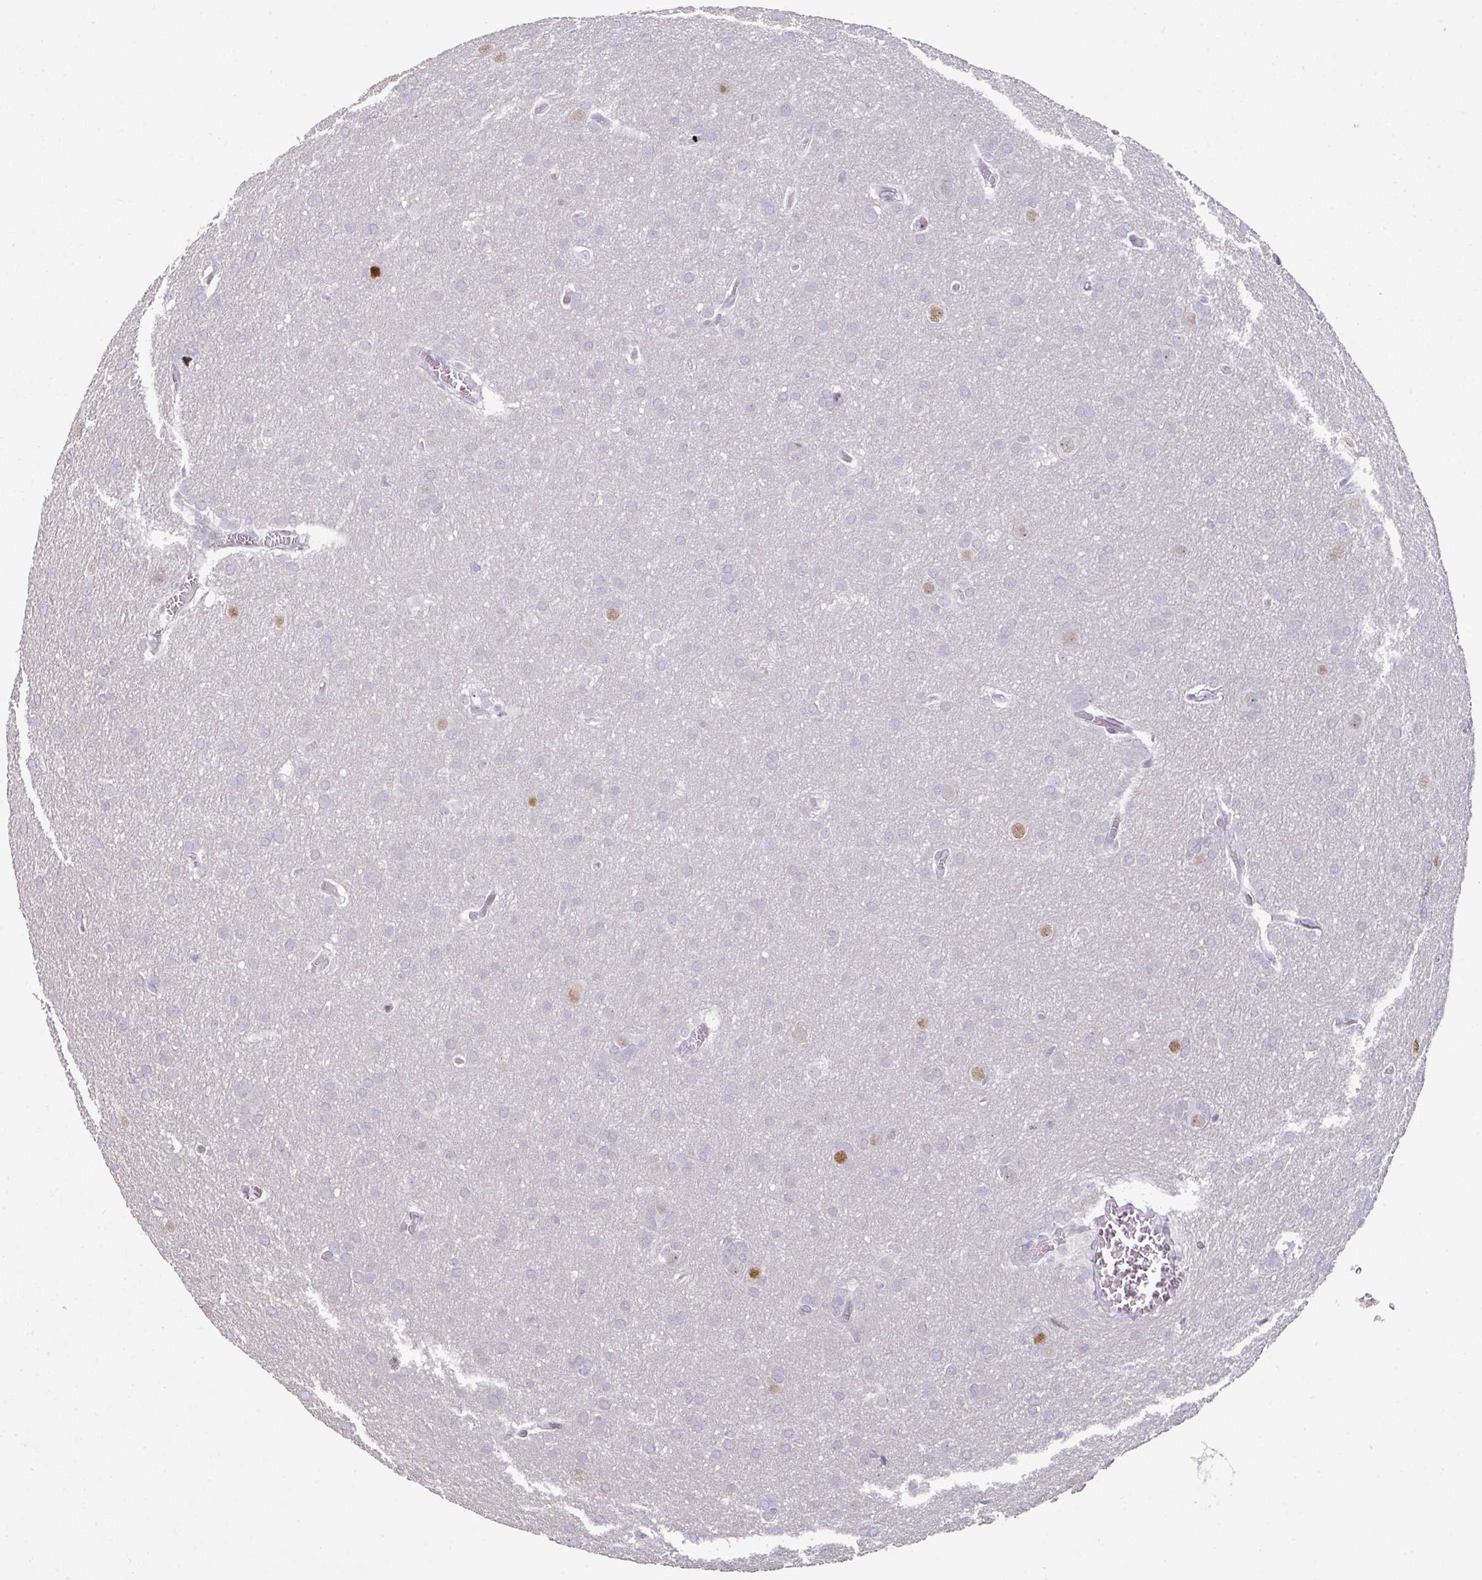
{"staining": {"intensity": "negative", "quantity": "none", "location": "none"}, "tissue": "glioma", "cell_type": "Tumor cells", "image_type": "cancer", "snomed": [{"axis": "morphology", "description": "Glioma, malignant, Low grade"}, {"axis": "topography", "description": "Brain"}], "caption": "IHC of malignant low-grade glioma shows no positivity in tumor cells.", "gene": "ELK1", "patient": {"sex": "female", "age": 32}}